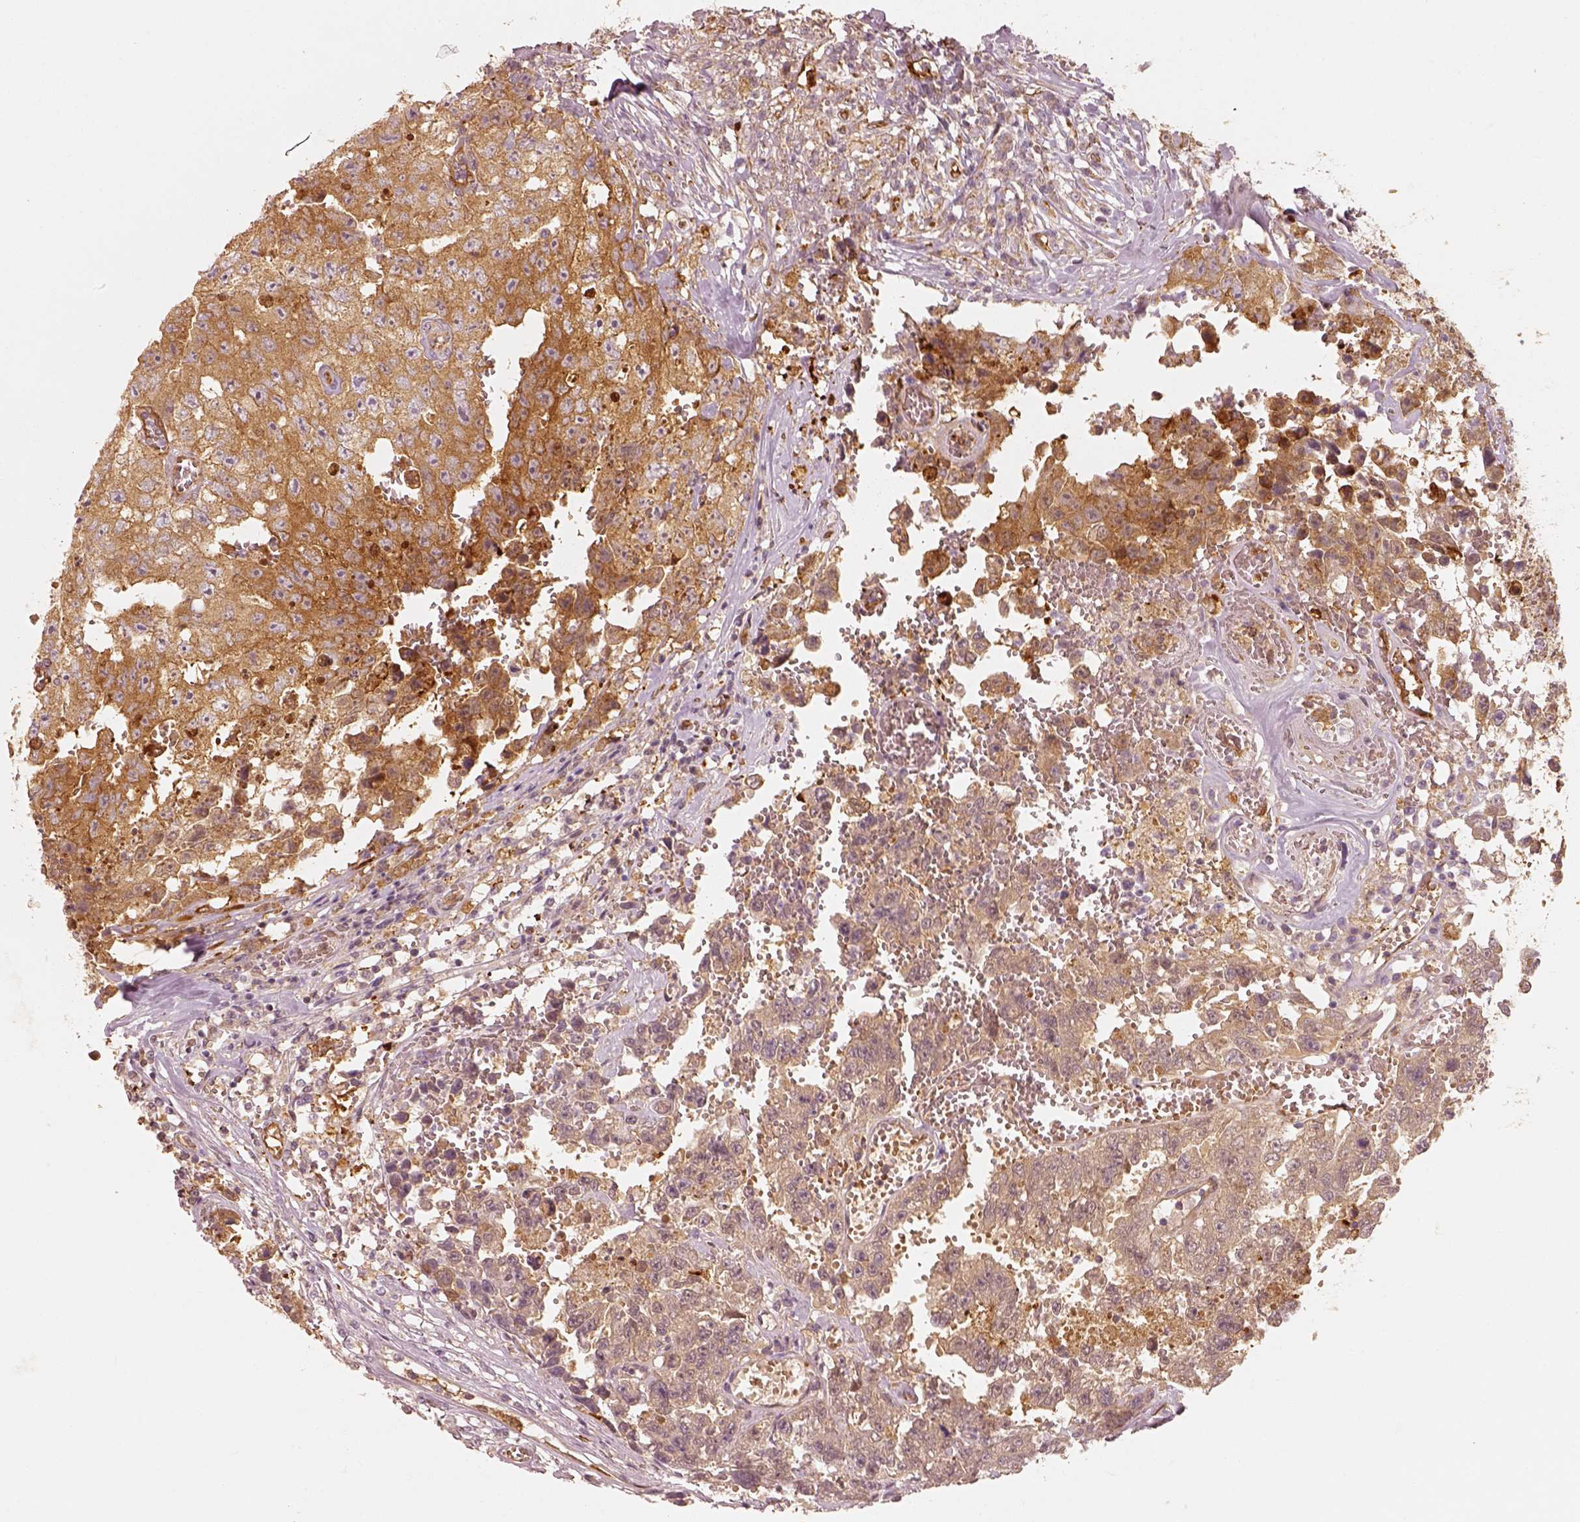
{"staining": {"intensity": "strong", "quantity": ">75%", "location": "cytoplasmic/membranous"}, "tissue": "testis cancer", "cell_type": "Tumor cells", "image_type": "cancer", "snomed": [{"axis": "morphology", "description": "Carcinoma, Embryonal, NOS"}, {"axis": "topography", "description": "Testis"}], "caption": "Immunohistochemistry of testis embryonal carcinoma demonstrates high levels of strong cytoplasmic/membranous expression in about >75% of tumor cells. The protein of interest is stained brown, and the nuclei are stained in blue (DAB IHC with brightfield microscopy, high magnification).", "gene": "FSCN1", "patient": {"sex": "male", "age": 36}}